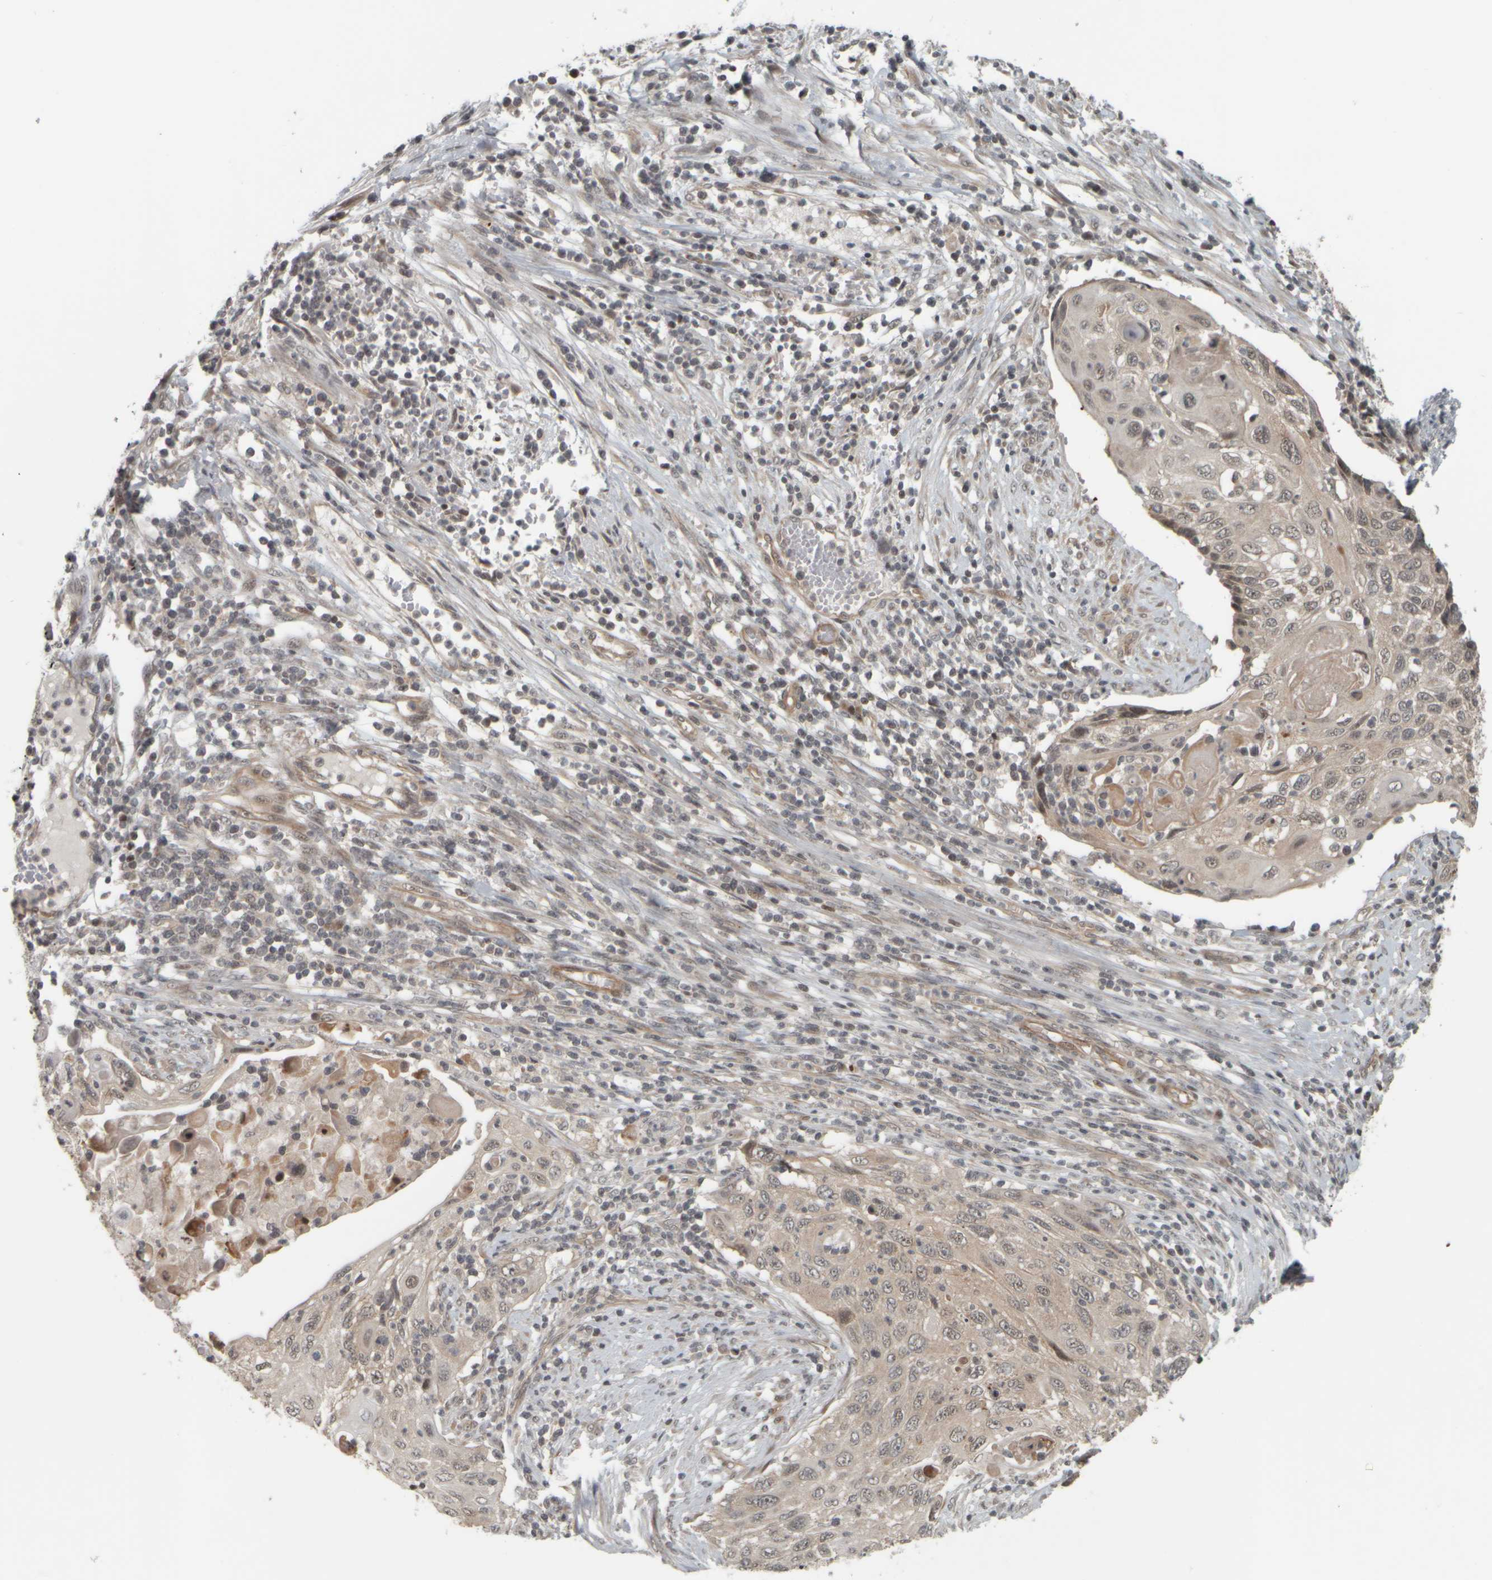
{"staining": {"intensity": "weak", "quantity": ">75%", "location": "cytoplasmic/membranous,nuclear"}, "tissue": "cervical cancer", "cell_type": "Tumor cells", "image_type": "cancer", "snomed": [{"axis": "morphology", "description": "Squamous cell carcinoma, NOS"}, {"axis": "topography", "description": "Cervix"}], "caption": "This micrograph demonstrates squamous cell carcinoma (cervical) stained with immunohistochemistry (IHC) to label a protein in brown. The cytoplasmic/membranous and nuclear of tumor cells show weak positivity for the protein. Nuclei are counter-stained blue.", "gene": "NAPG", "patient": {"sex": "female", "age": 70}}